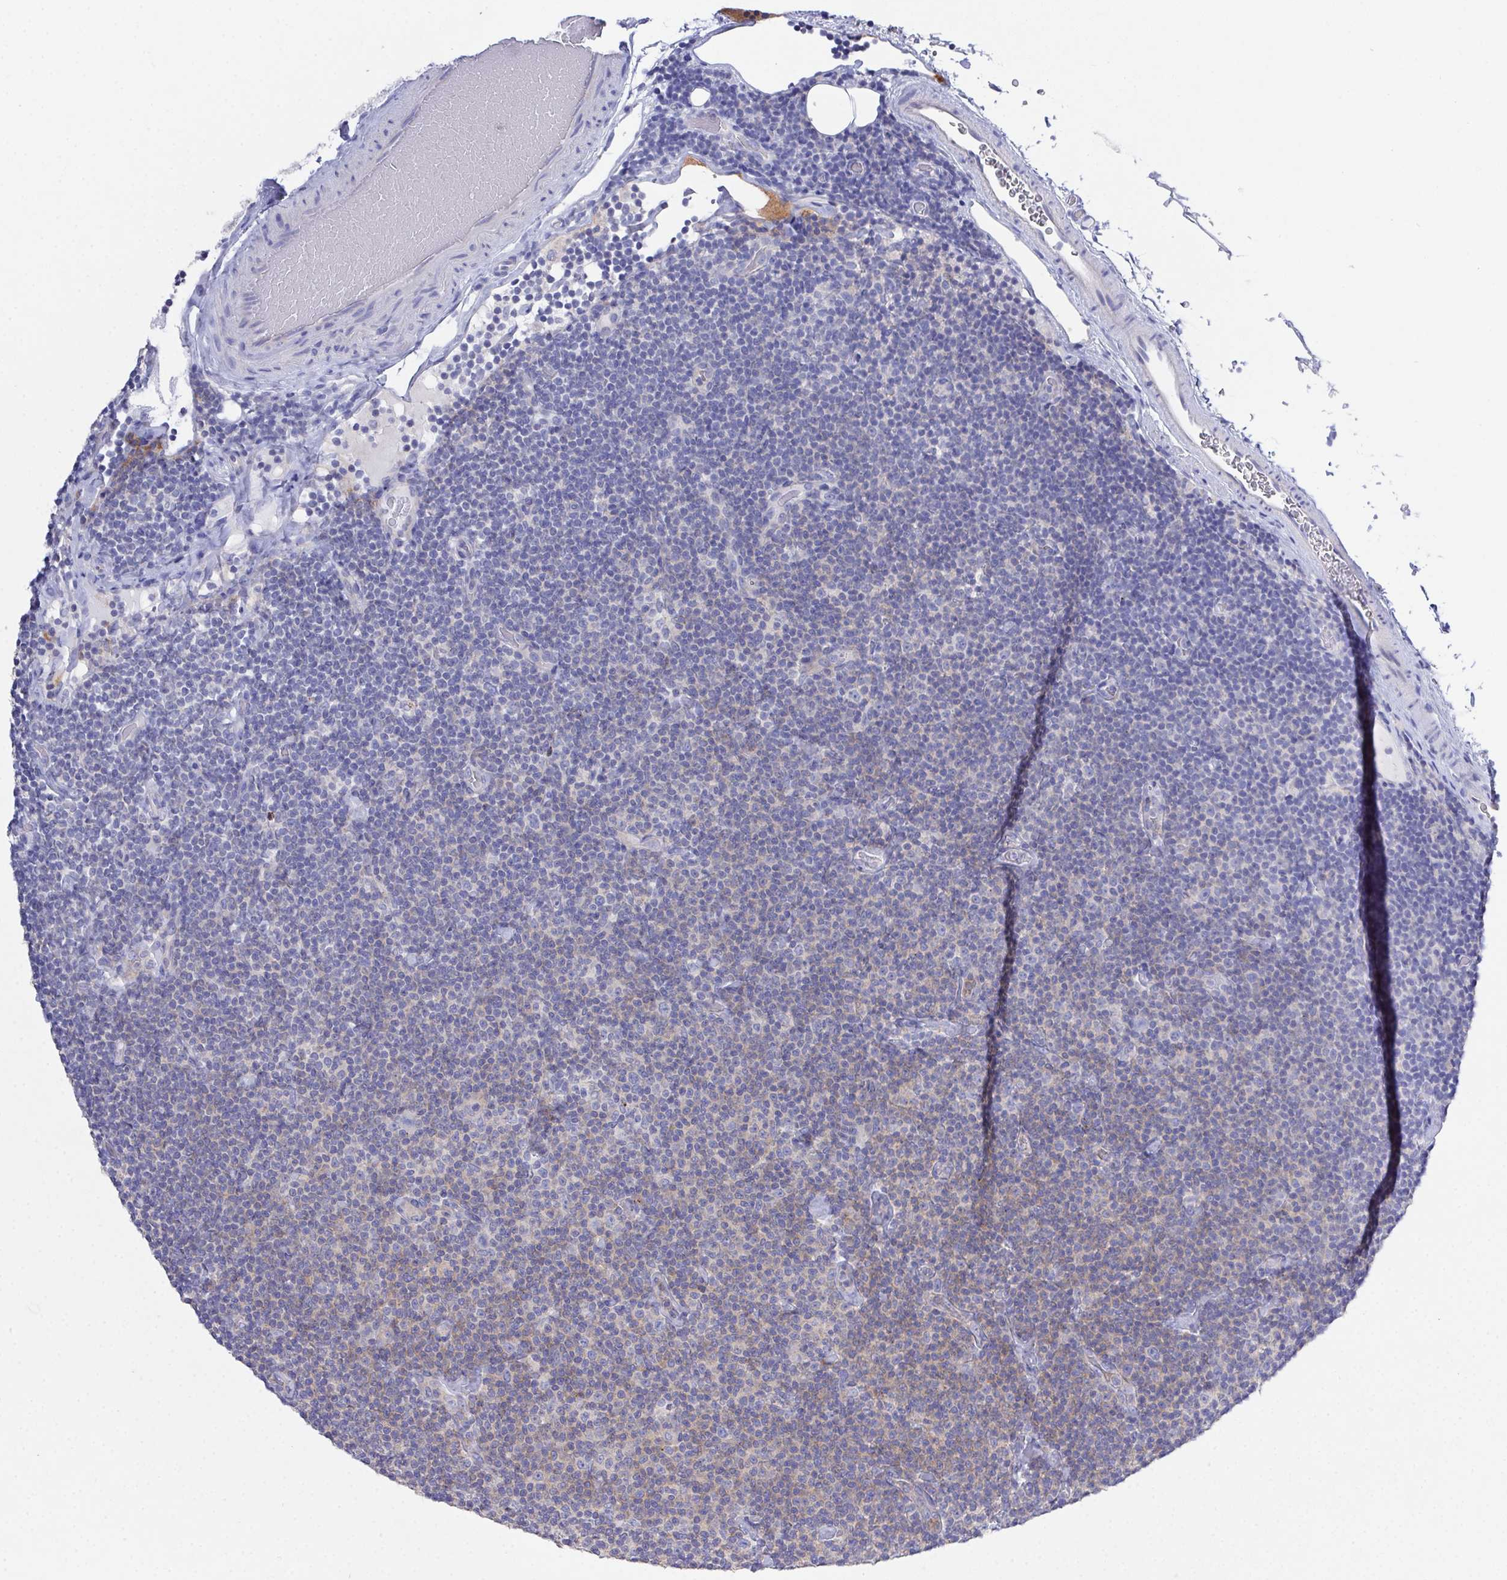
{"staining": {"intensity": "weak", "quantity": "<25%", "location": "cytoplasmic/membranous"}, "tissue": "lymphoma", "cell_type": "Tumor cells", "image_type": "cancer", "snomed": [{"axis": "morphology", "description": "Malignant lymphoma, non-Hodgkin's type, Low grade"}, {"axis": "topography", "description": "Lymph node"}], "caption": "IHC photomicrograph of lymphoma stained for a protein (brown), which demonstrates no positivity in tumor cells. The staining was performed using DAB to visualize the protein expression in brown, while the nuclei were stained in blue with hematoxylin (Magnification: 20x).", "gene": "PRG3", "patient": {"sex": "male", "age": 81}}